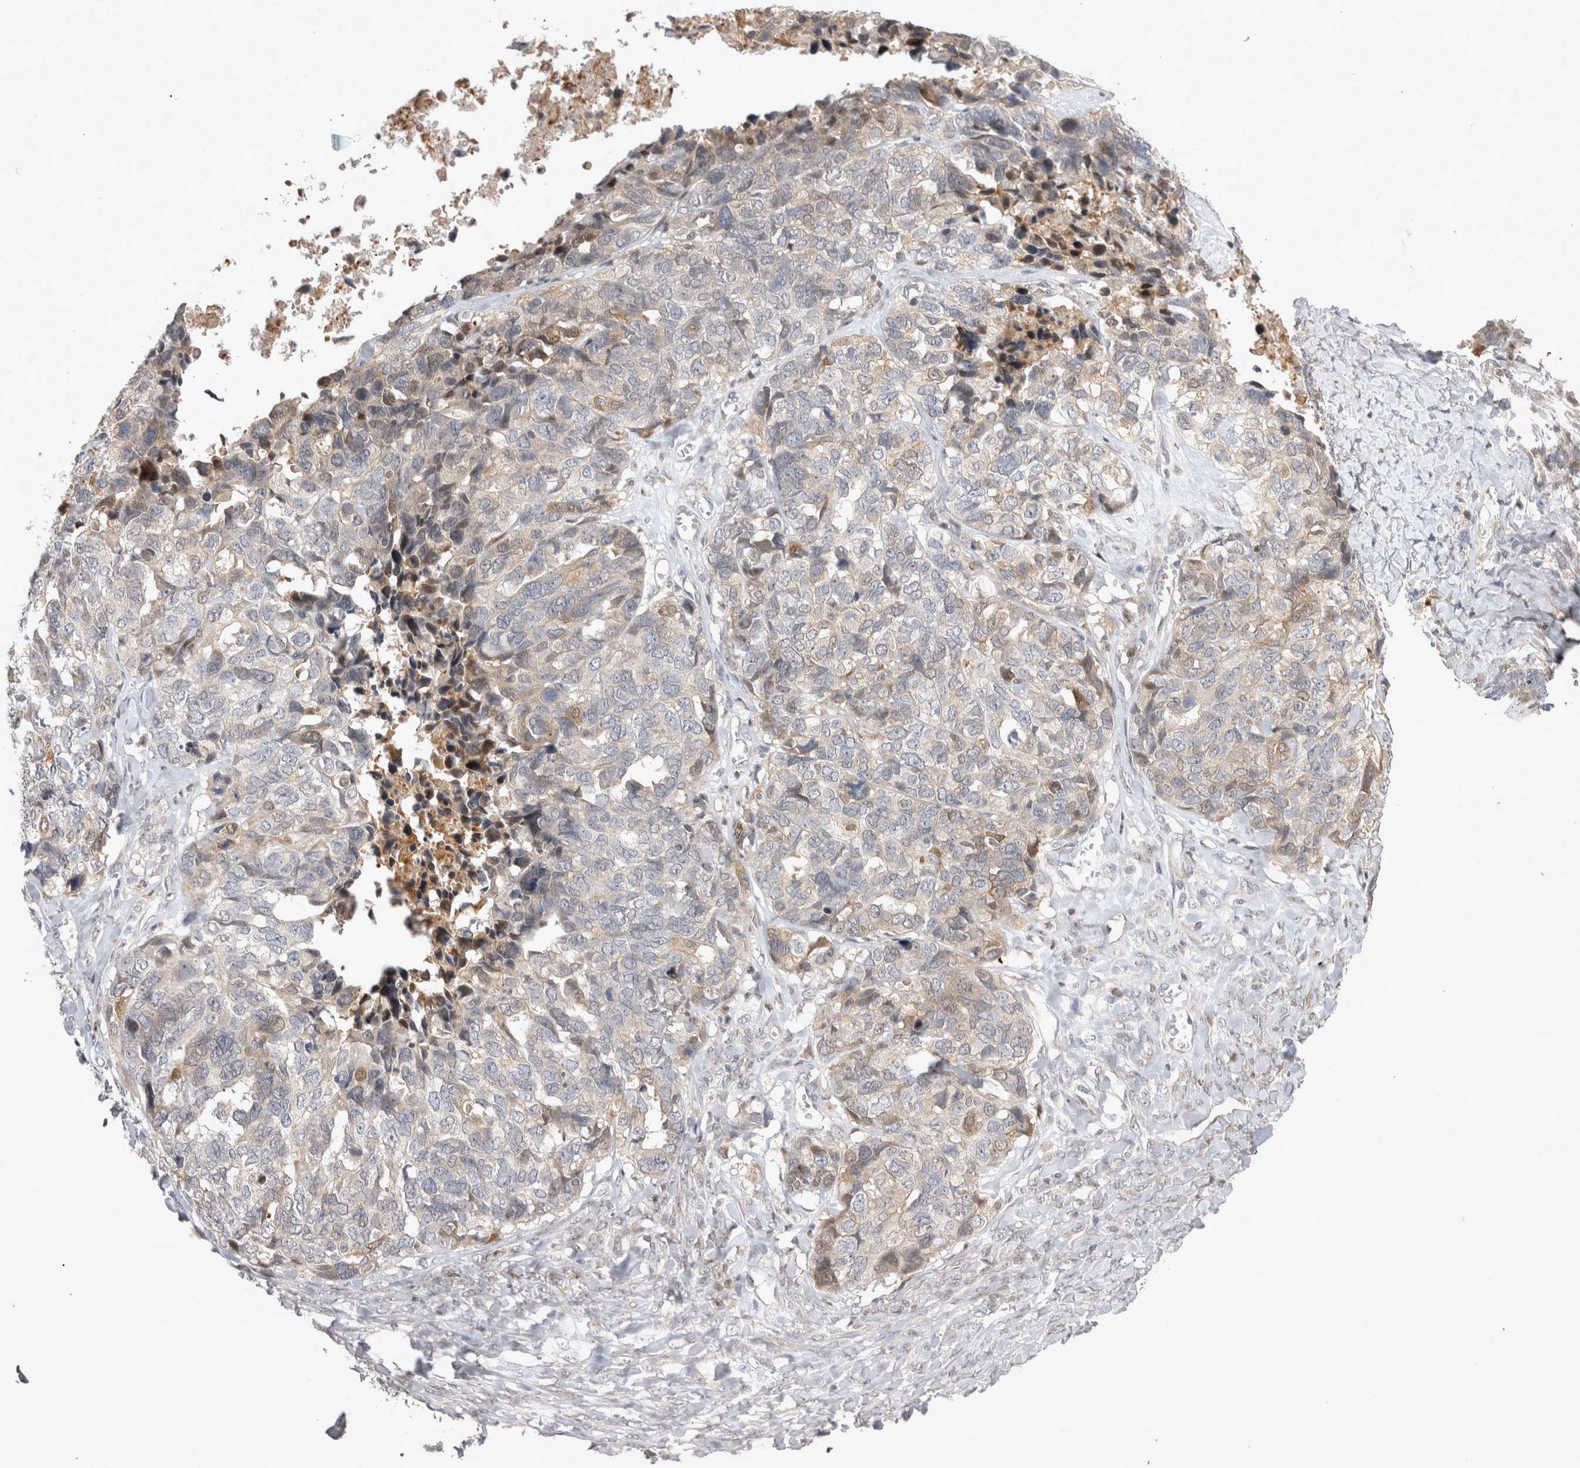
{"staining": {"intensity": "weak", "quantity": "<25%", "location": "cytoplasmic/membranous"}, "tissue": "ovarian cancer", "cell_type": "Tumor cells", "image_type": "cancer", "snomed": [{"axis": "morphology", "description": "Cystadenocarcinoma, serous, NOS"}, {"axis": "topography", "description": "Ovary"}], "caption": "This is a image of immunohistochemistry (IHC) staining of ovarian cancer (serous cystadenocarcinoma), which shows no staining in tumor cells.", "gene": "CHIC2", "patient": {"sex": "female", "age": 79}}